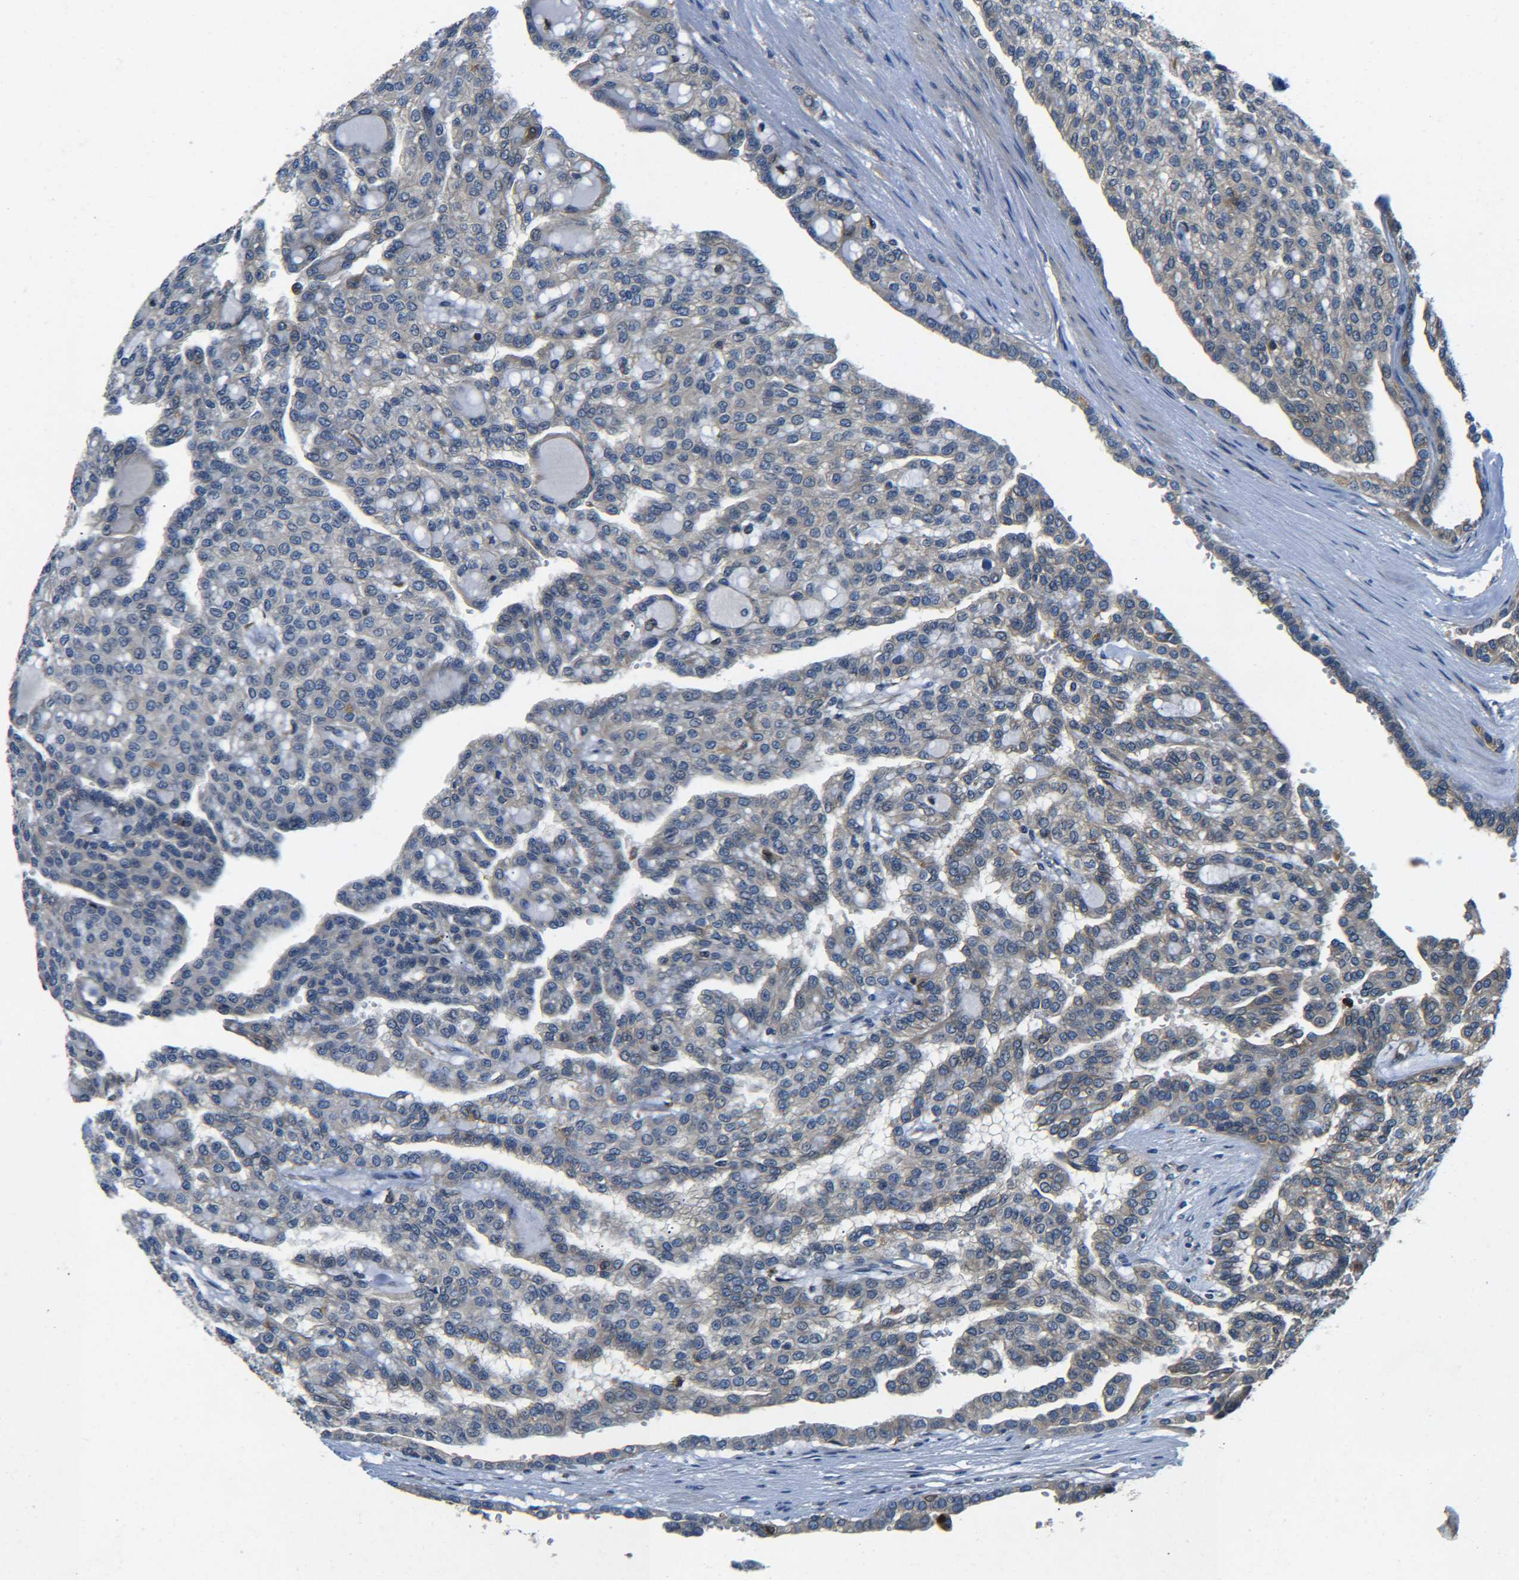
{"staining": {"intensity": "negative", "quantity": "none", "location": "none"}, "tissue": "renal cancer", "cell_type": "Tumor cells", "image_type": "cancer", "snomed": [{"axis": "morphology", "description": "Adenocarcinoma, NOS"}, {"axis": "topography", "description": "Kidney"}], "caption": "Tumor cells show no significant positivity in adenocarcinoma (renal).", "gene": "RAB1B", "patient": {"sex": "male", "age": 63}}